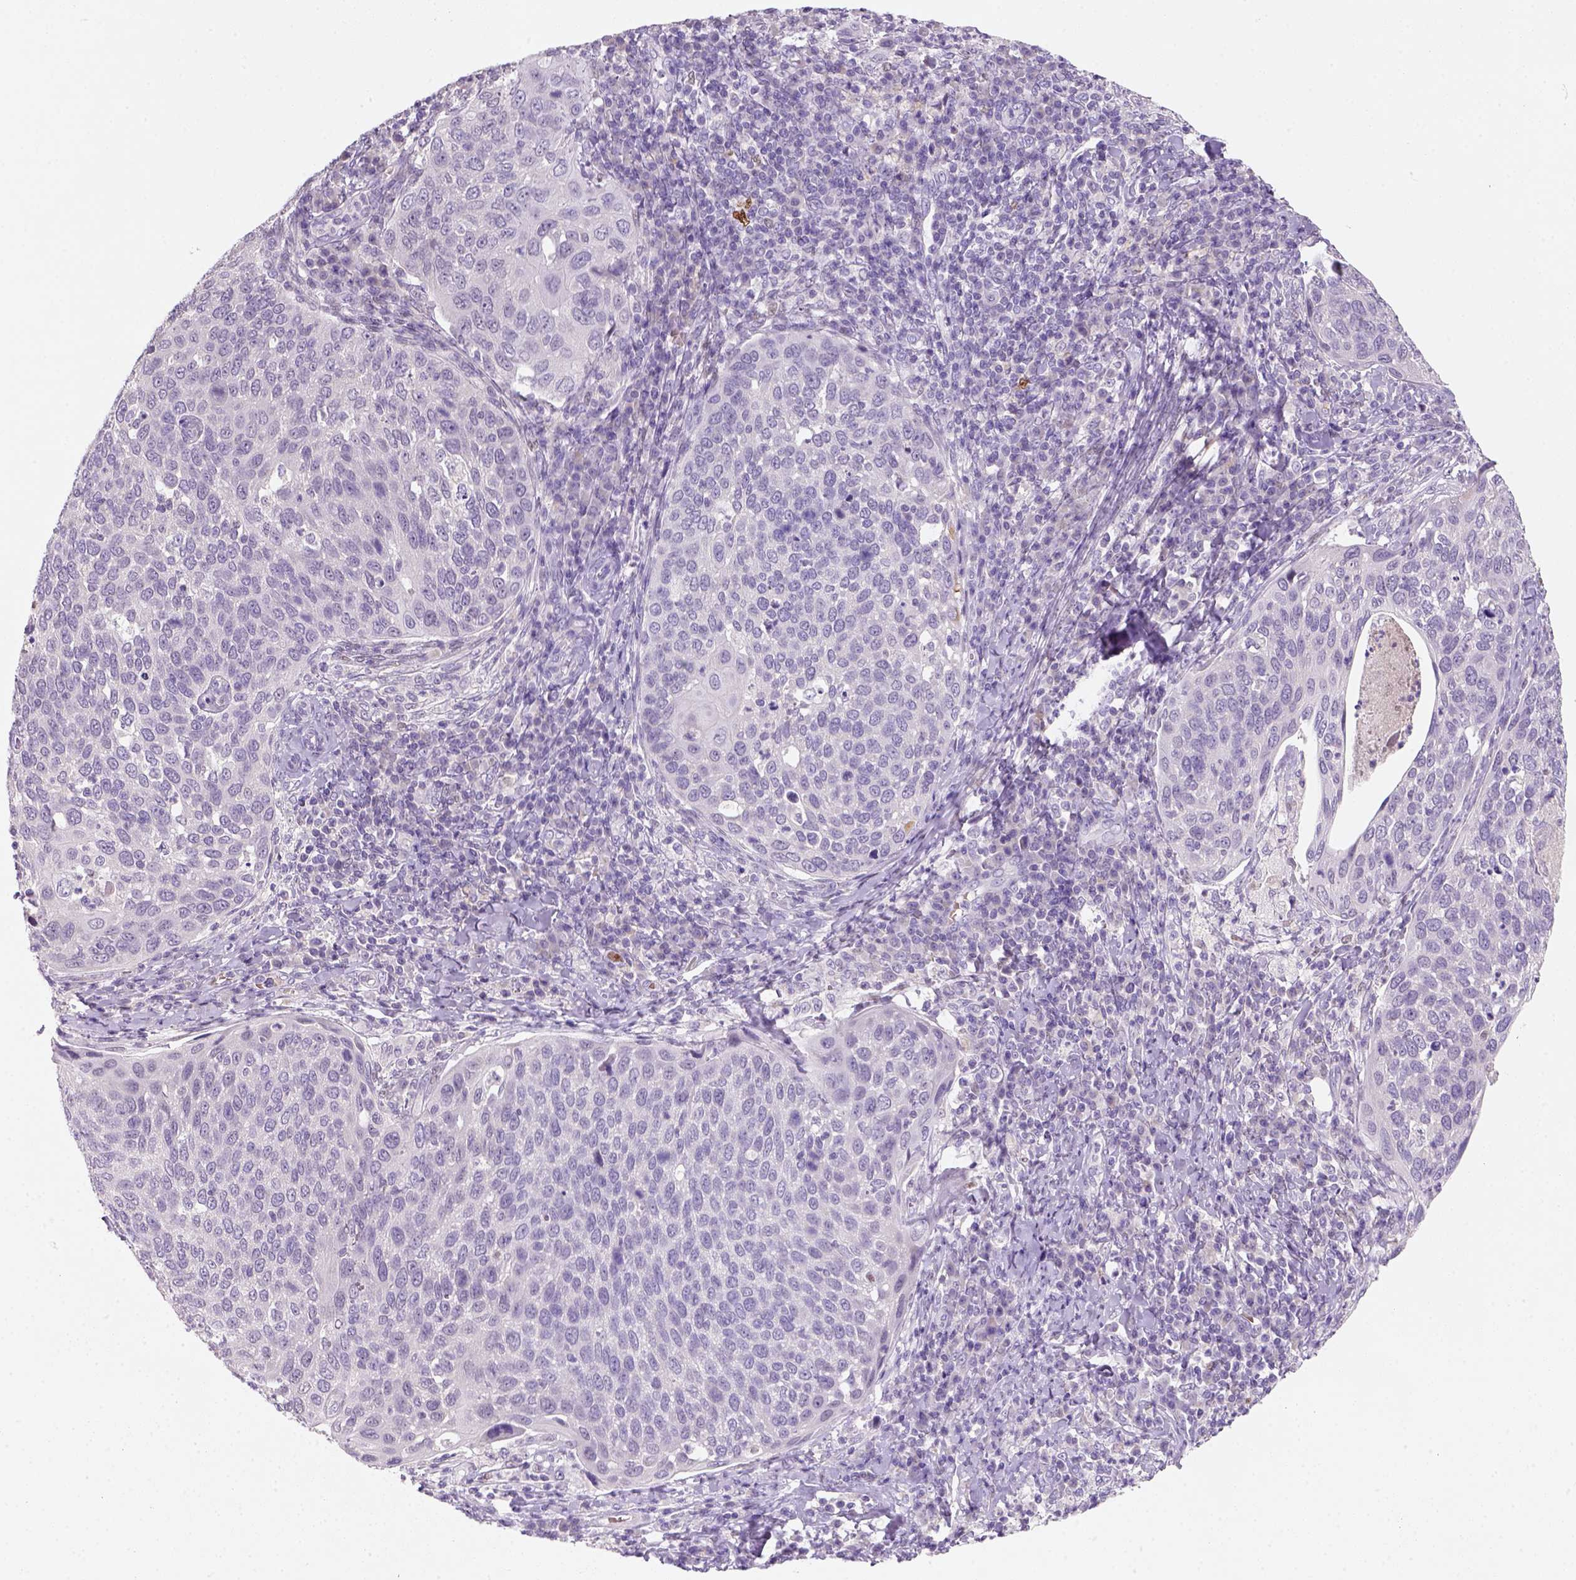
{"staining": {"intensity": "negative", "quantity": "none", "location": "none"}, "tissue": "cervical cancer", "cell_type": "Tumor cells", "image_type": "cancer", "snomed": [{"axis": "morphology", "description": "Squamous cell carcinoma, NOS"}, {"axis": "topography", "description": "Cervix"}], "caption": "Squamous cell carcinoma (cervical) stained for a protein using IHC demonstrates no expression tumor cells.", "gene": "ZMAT4", "patient": {"sex": "female", "age": 54}}